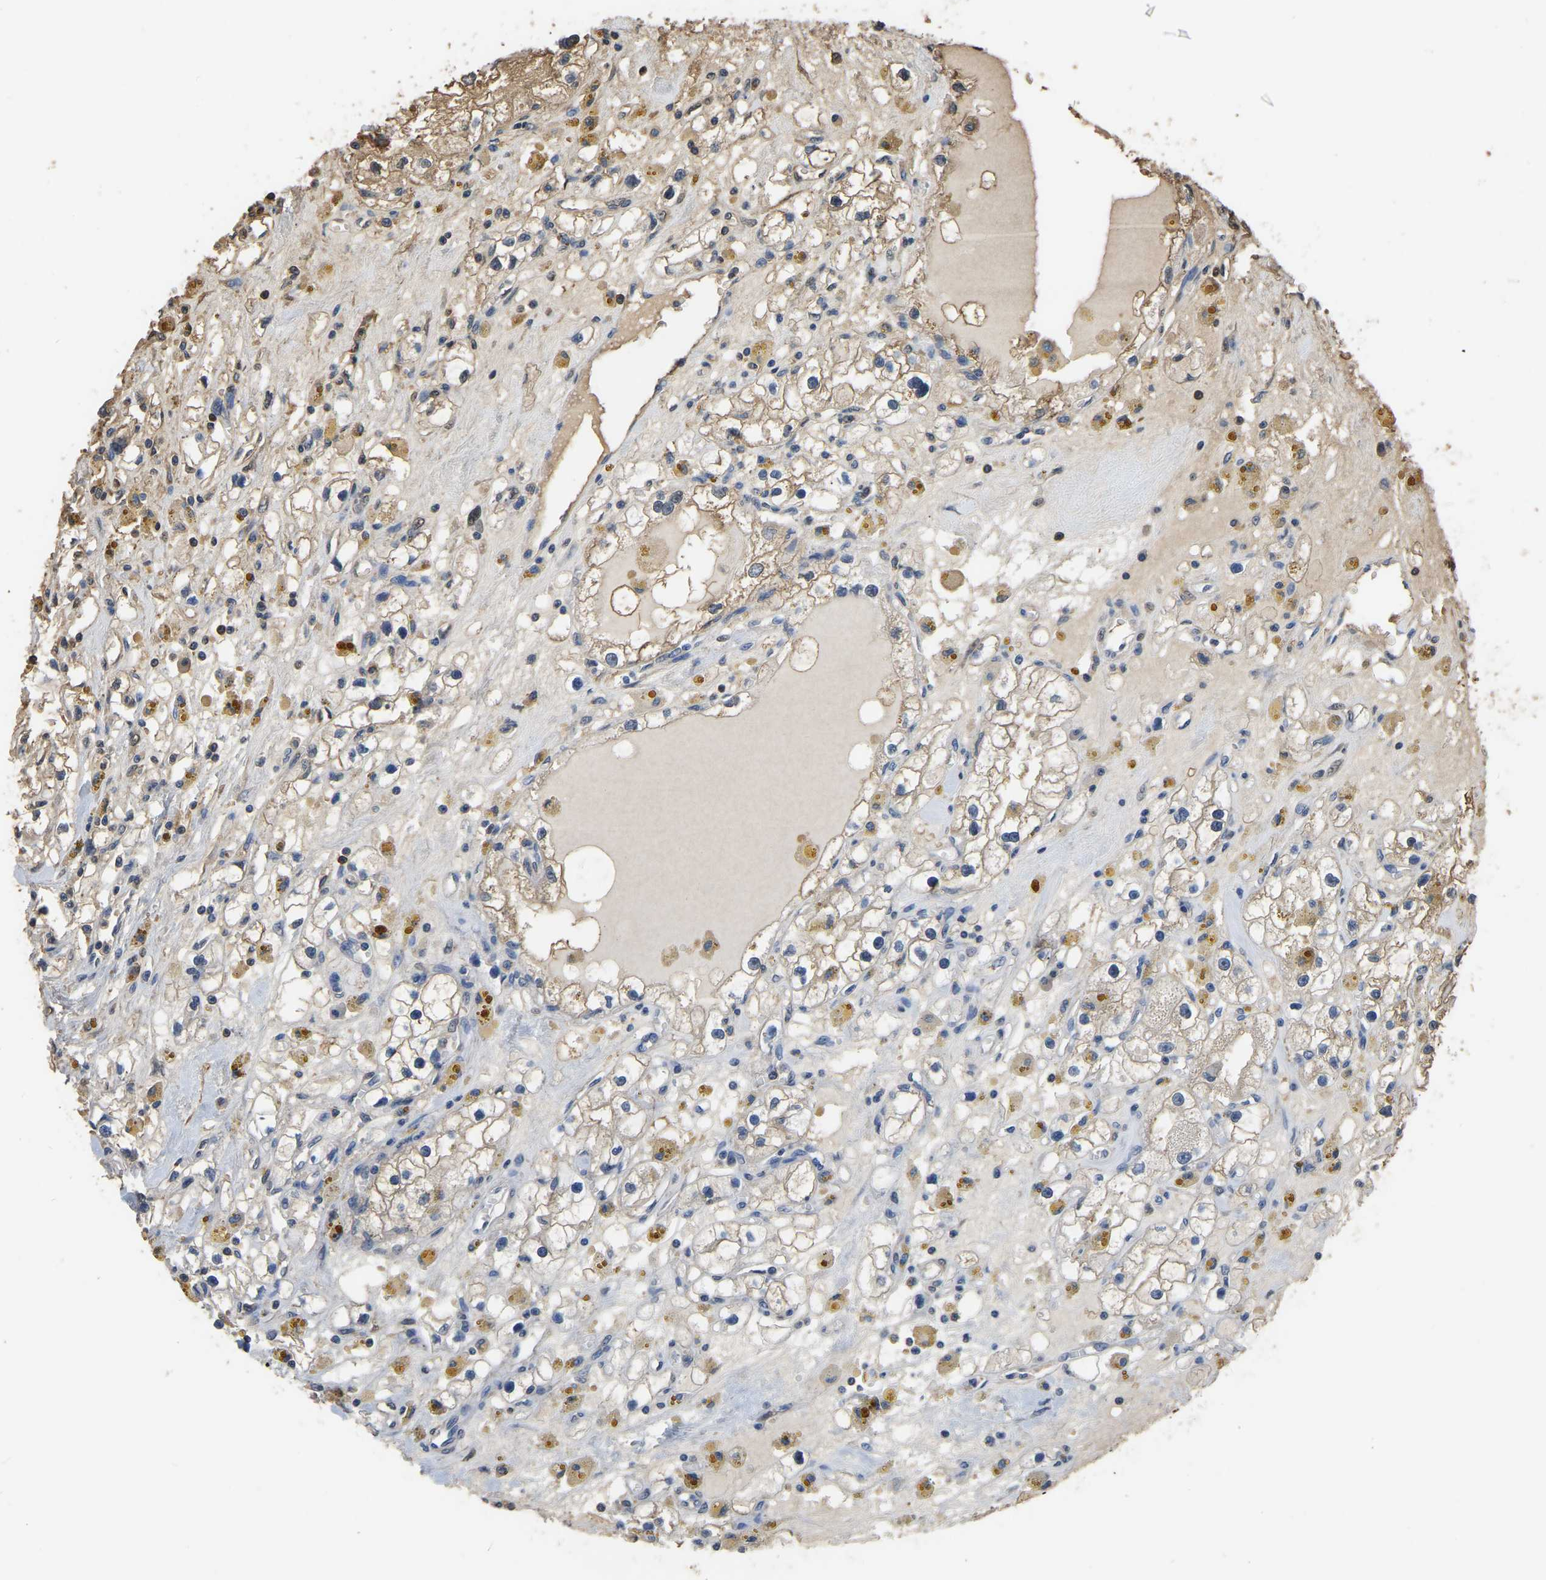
{"staining": {"intensity": "weak", "quantity": "25%-75%", "location": "cytoplasmic/membranous"}, "tissue": "renal cancer", "cell_type": "Tumor cells", "image_type": "cancer", "snomed": [{"axis": "morphology", "description": "Adenocarcinoma, NOS"}, {"axis": "topography", "description": "Kidney"}], "caption": "Immunohistochemical staining of renal cancer displays low levels of weak cytoplasmic/membranous protein positivity in about 25%-75% of tumor cells.", "gene": "LDHB", "patient": {"sex": "male", "age": 56}}